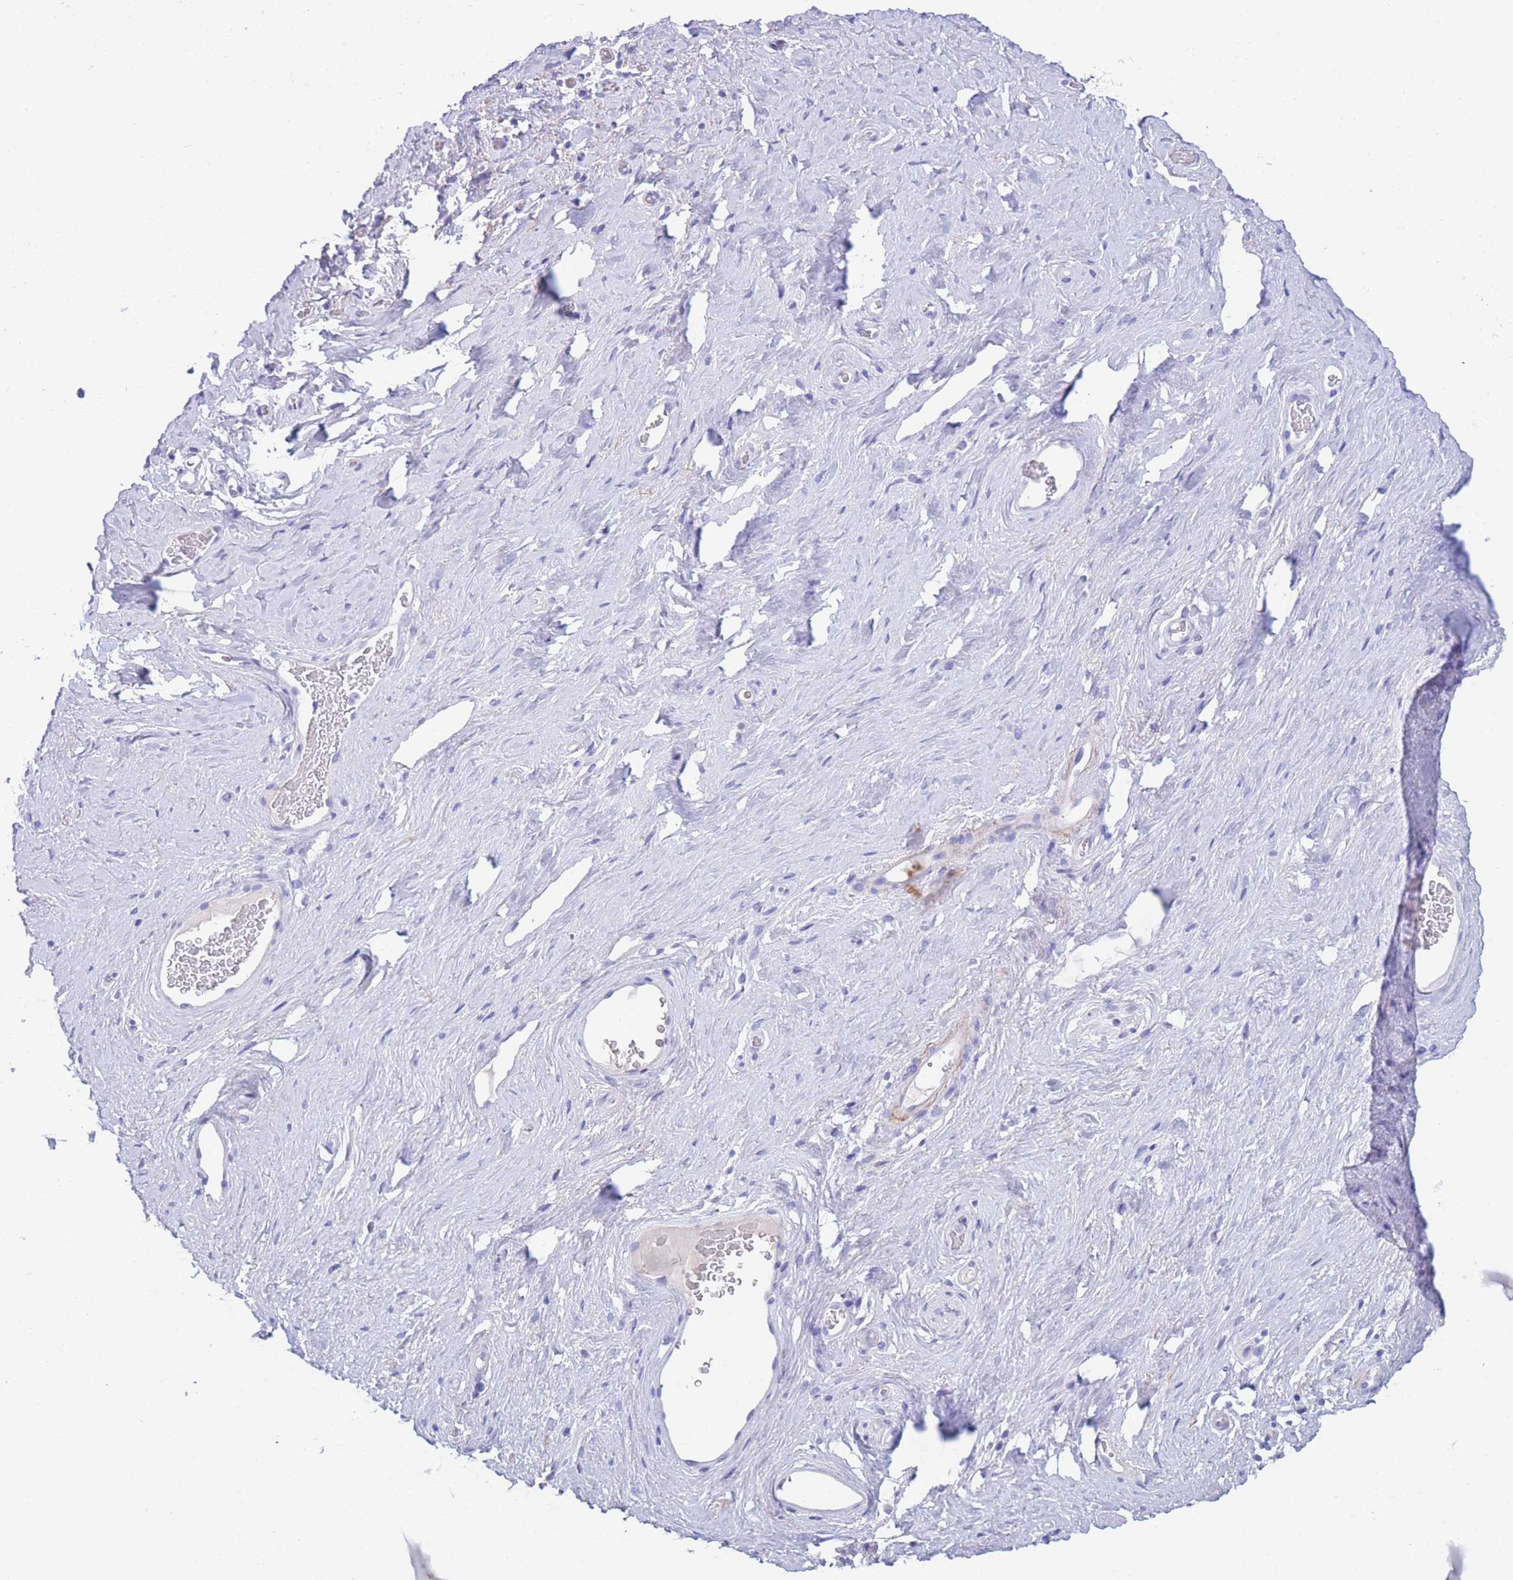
{"staining": {"intensity": "negative", "quantity": "none", "location": "none"}, "tissue": "soft tissue", "cell_type": "Fibroblasts", "image_type": "normal", "snomed": [{"axis": "morphology", "description": "Normal tissue, NOS"}, {"axis": "morphology", "description": "Adenocarcinoma, NOS"}, {"axis": "topography", "description": "Rectum"}, {"axis": "topography", "description": "Vagina"}, {"axis": "topography", "description": "Peripheral nerve tissue"}], "caption": "DAB (3,3'-diaminobenzidine) immunohistochemical staining of unremarkable human soft tissue reveals no significant expression in fibroblasts.", "gene": "PCDHB3", "patient": {"sex": "female", "age": 71}}